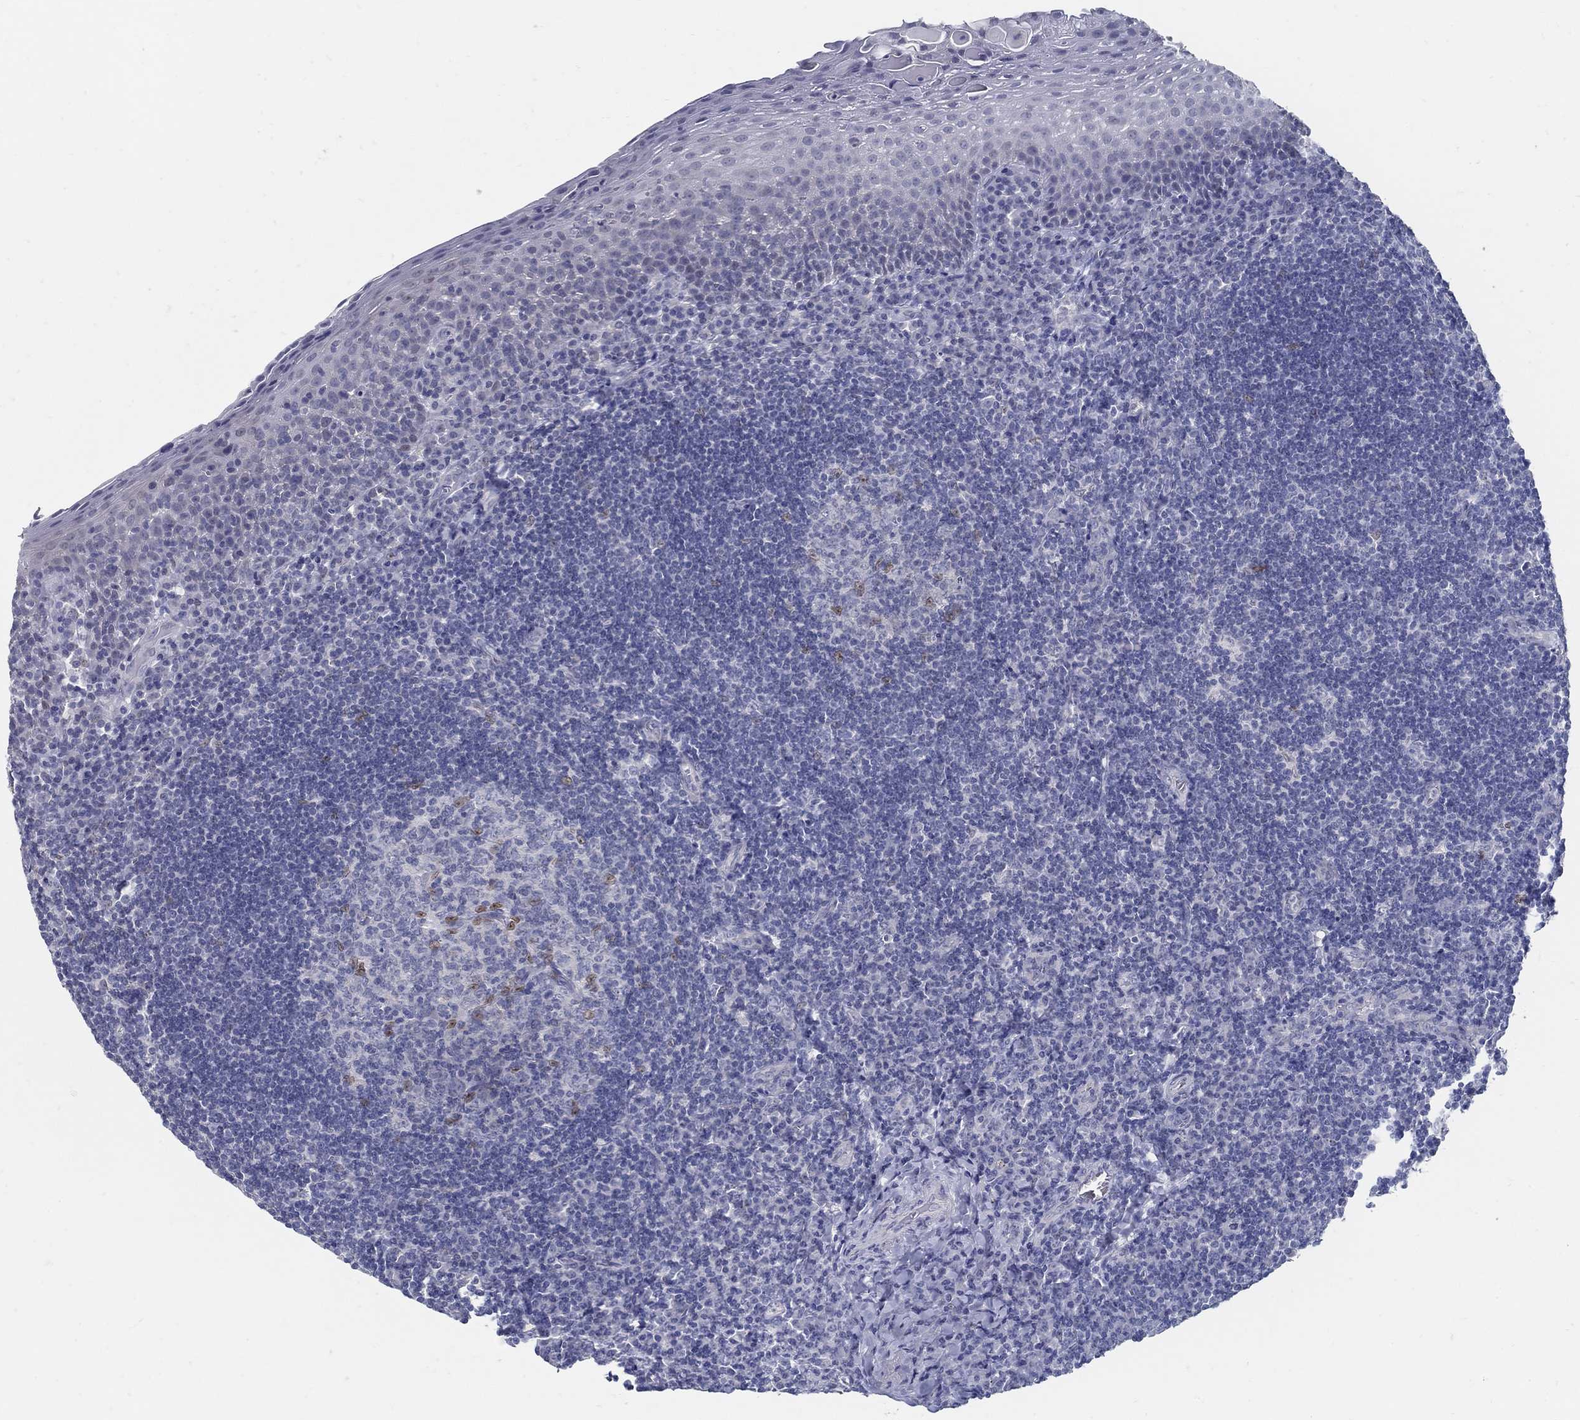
{"staining": {"intensity": "moderate", "quantity": "<25%", "location": "nuclear"}, "tissue": "tonsil", "cell_type": "Germinal center cells", "image_type": "normal", "snomed": [{"axis": "morphology", "description": "Normal tissue, NOS"}, {"axis": "morphology", "description": "Inflammation, NOS"}, {"axis": "topography", "description": "Tonsil"}], "caption": "Immunohistochemical staining of normal tonsil displays moderate nuclear protein positivity in approximately <25% of germinal center cells.", "gene": "USP29", "patient": {"sex": "female", "age": 31}}